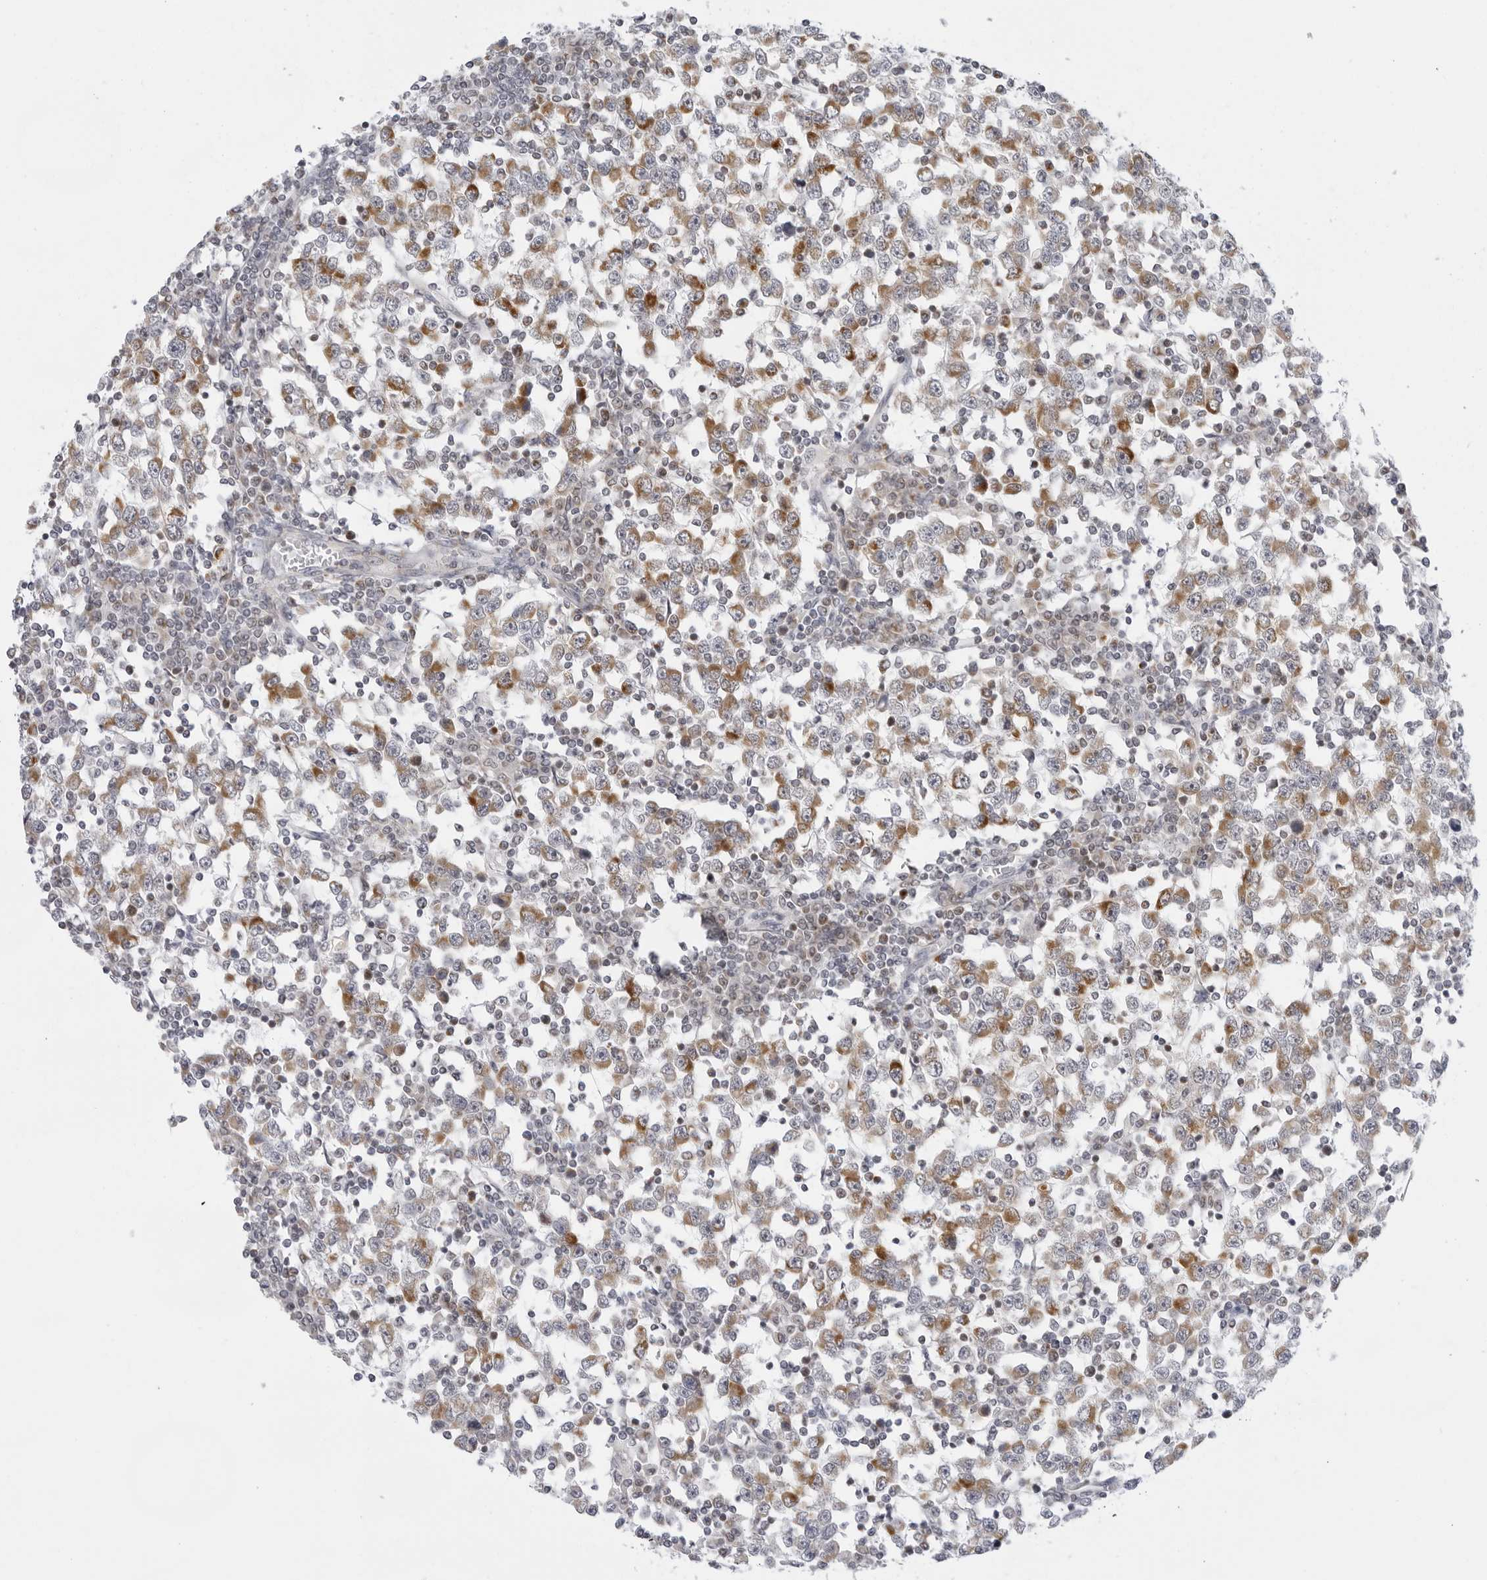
{"staining": {"intensity": "moderate", "quantity": ">75%", "location": "cytoplasmic/membranous"}, "tissue": "testis cancer", "cell_type": "Tumor cells", "image_type": "cancer", "snomed": [{"axis": "morphology", "description": "Seminoma, NOS"}, {"axis": "topography", "description": "Testis"}], "caption": "IHC (DAB) staining of testis cancer demonstrates moderate cytoplasmic/membranous protein expression in approximately >75% of tumor cells. (DAB IHC with brightfield microscopy, high magnification).", "gene": "CIART", "patient": {"sex": "male", "age": 65}}